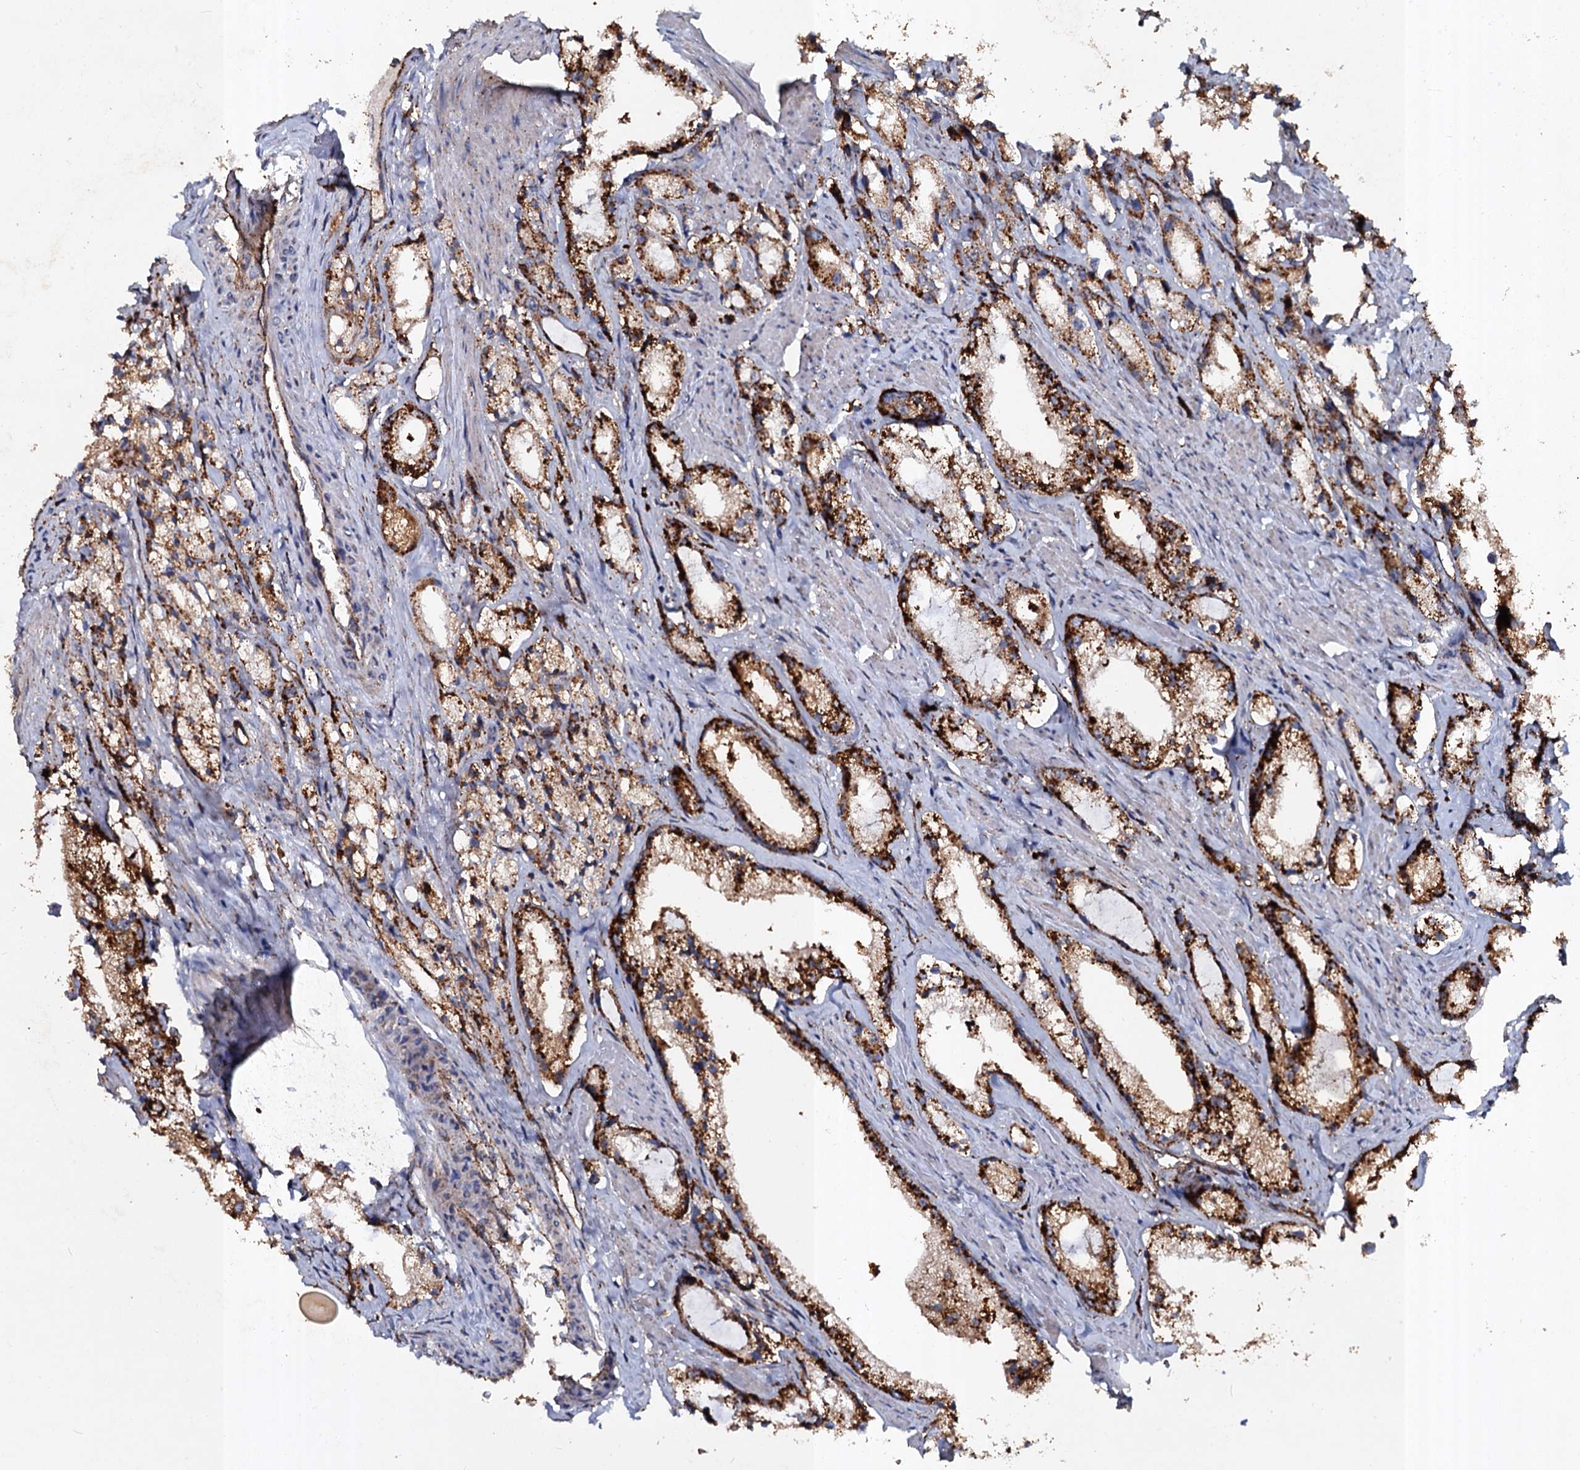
{"staining": {"intensity": "strong", "quantity": "25%-75%", "location": "cytoplasmic/membranous"}, "tissue": "prostate cancer", "cell_type": "Tumor cells", "image_type": "cancer", "snomed": [{"axis": "morphology", "description": "Adenocarcinoma, High grade"}, {"axis": "topography", "description": "Prostate"}], "caption": "Protein staining shows strong cytoplasmic/membranous positivity in about 25%-75% of tumor cells in prostate cancer (adenocarcinoma (high-grade)).", "gene": "GBA1", "patient": {"sex": "male", "age": 66}}